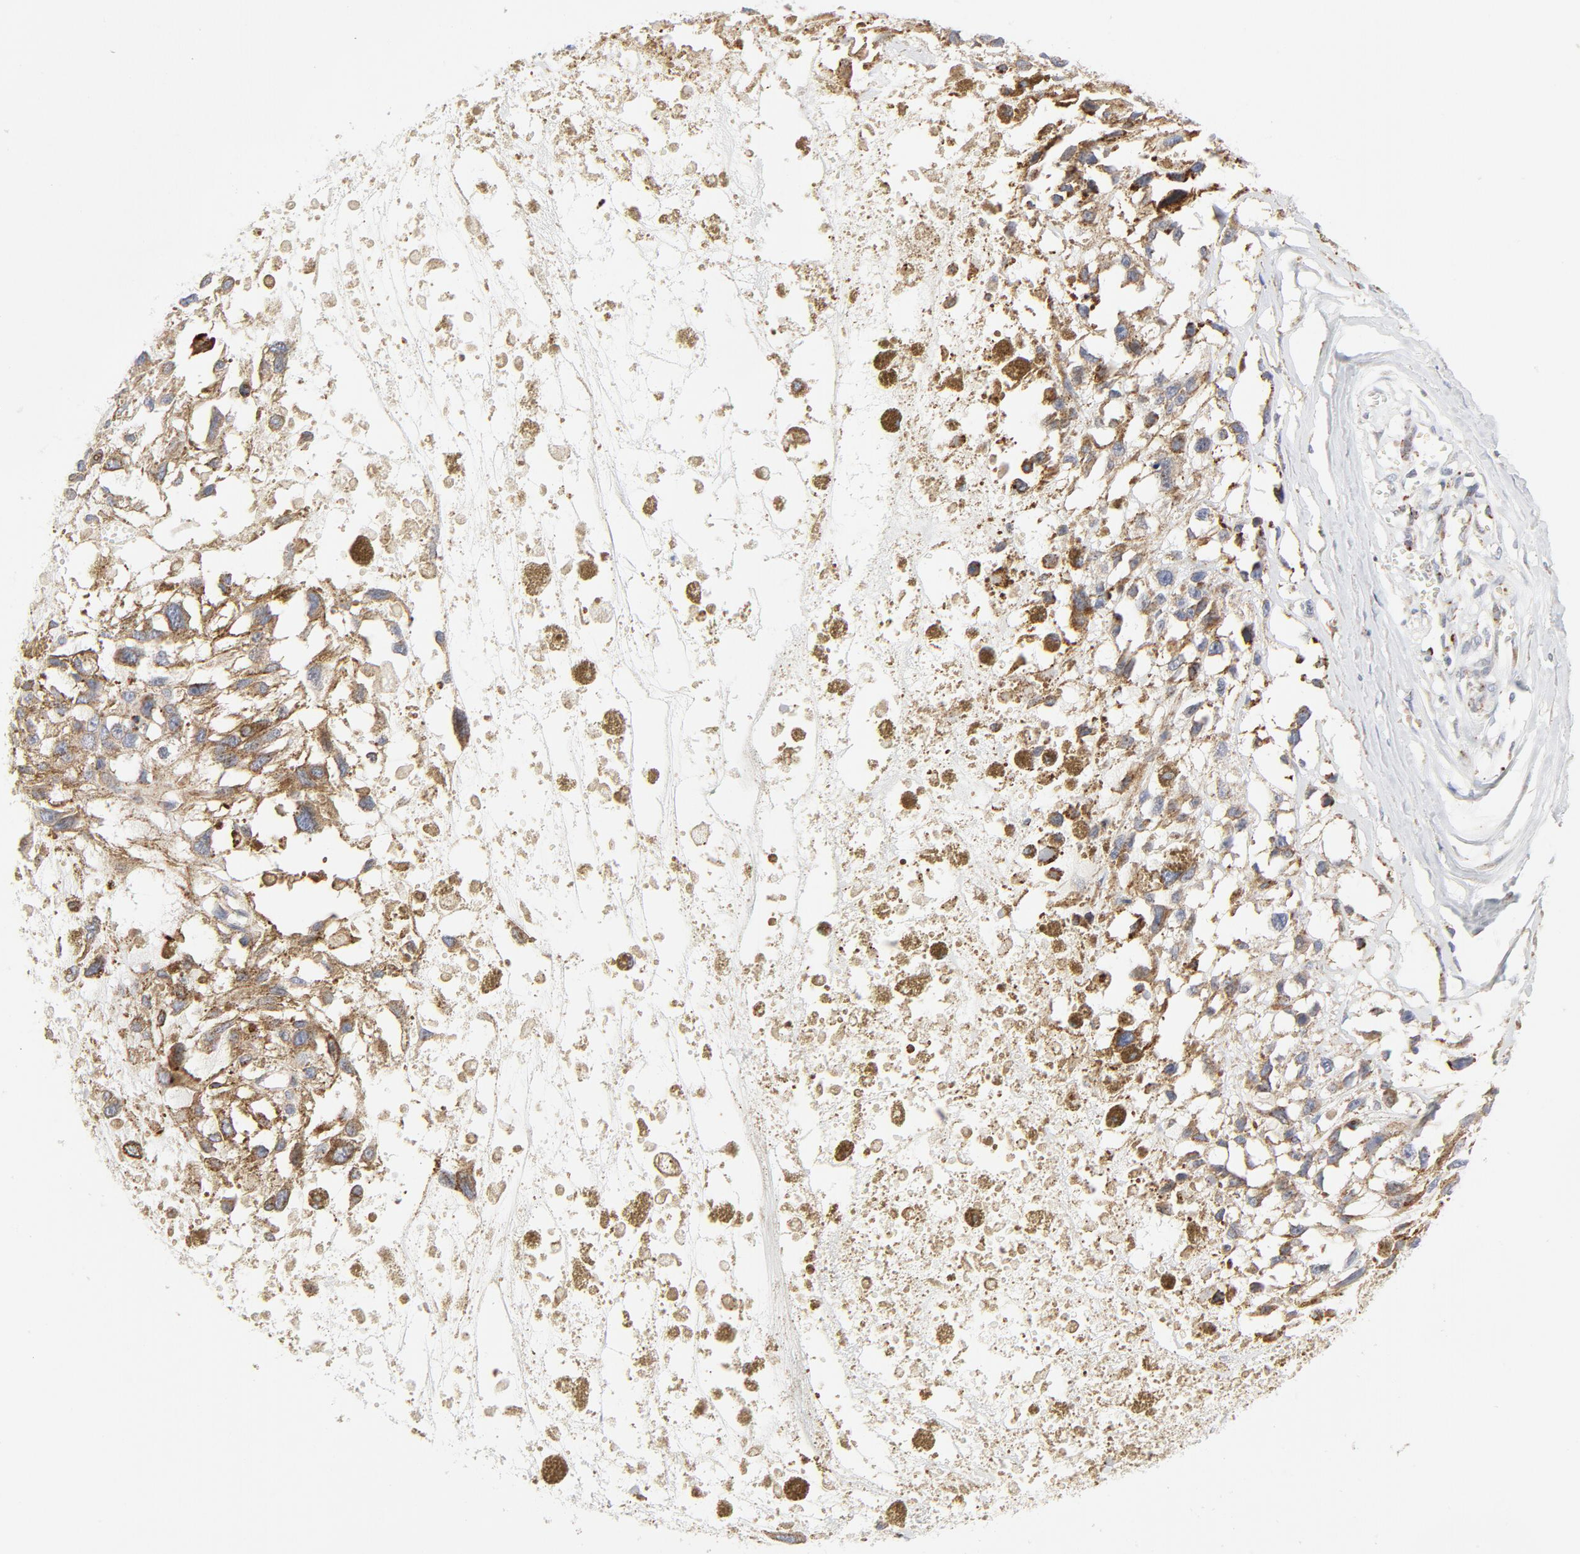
{"staining": {"intensity": "moderate", "quantity": ">75%", "location": "cytoplasmic/membranous"}, "tissue": "melanoma", "cell_type": "Tumor cells", "image_type": "cancer", "snomed": [{"axis": "morphology", "description": "Malignant melanoma, Metastatic site"}, {"axis": "topography", "description": "Lymph node"}], "caption": "A high-resolution histopathology image shows IHC staining of melanoma, which shows moderate cytoplasmic/membranous expression in approximately >75% of tumor cells. (brown staining indicates protein expression, while blue staining denotes nuclei).", "gene": "LRP6", "patient": {"sex": "male", "age": 59}}